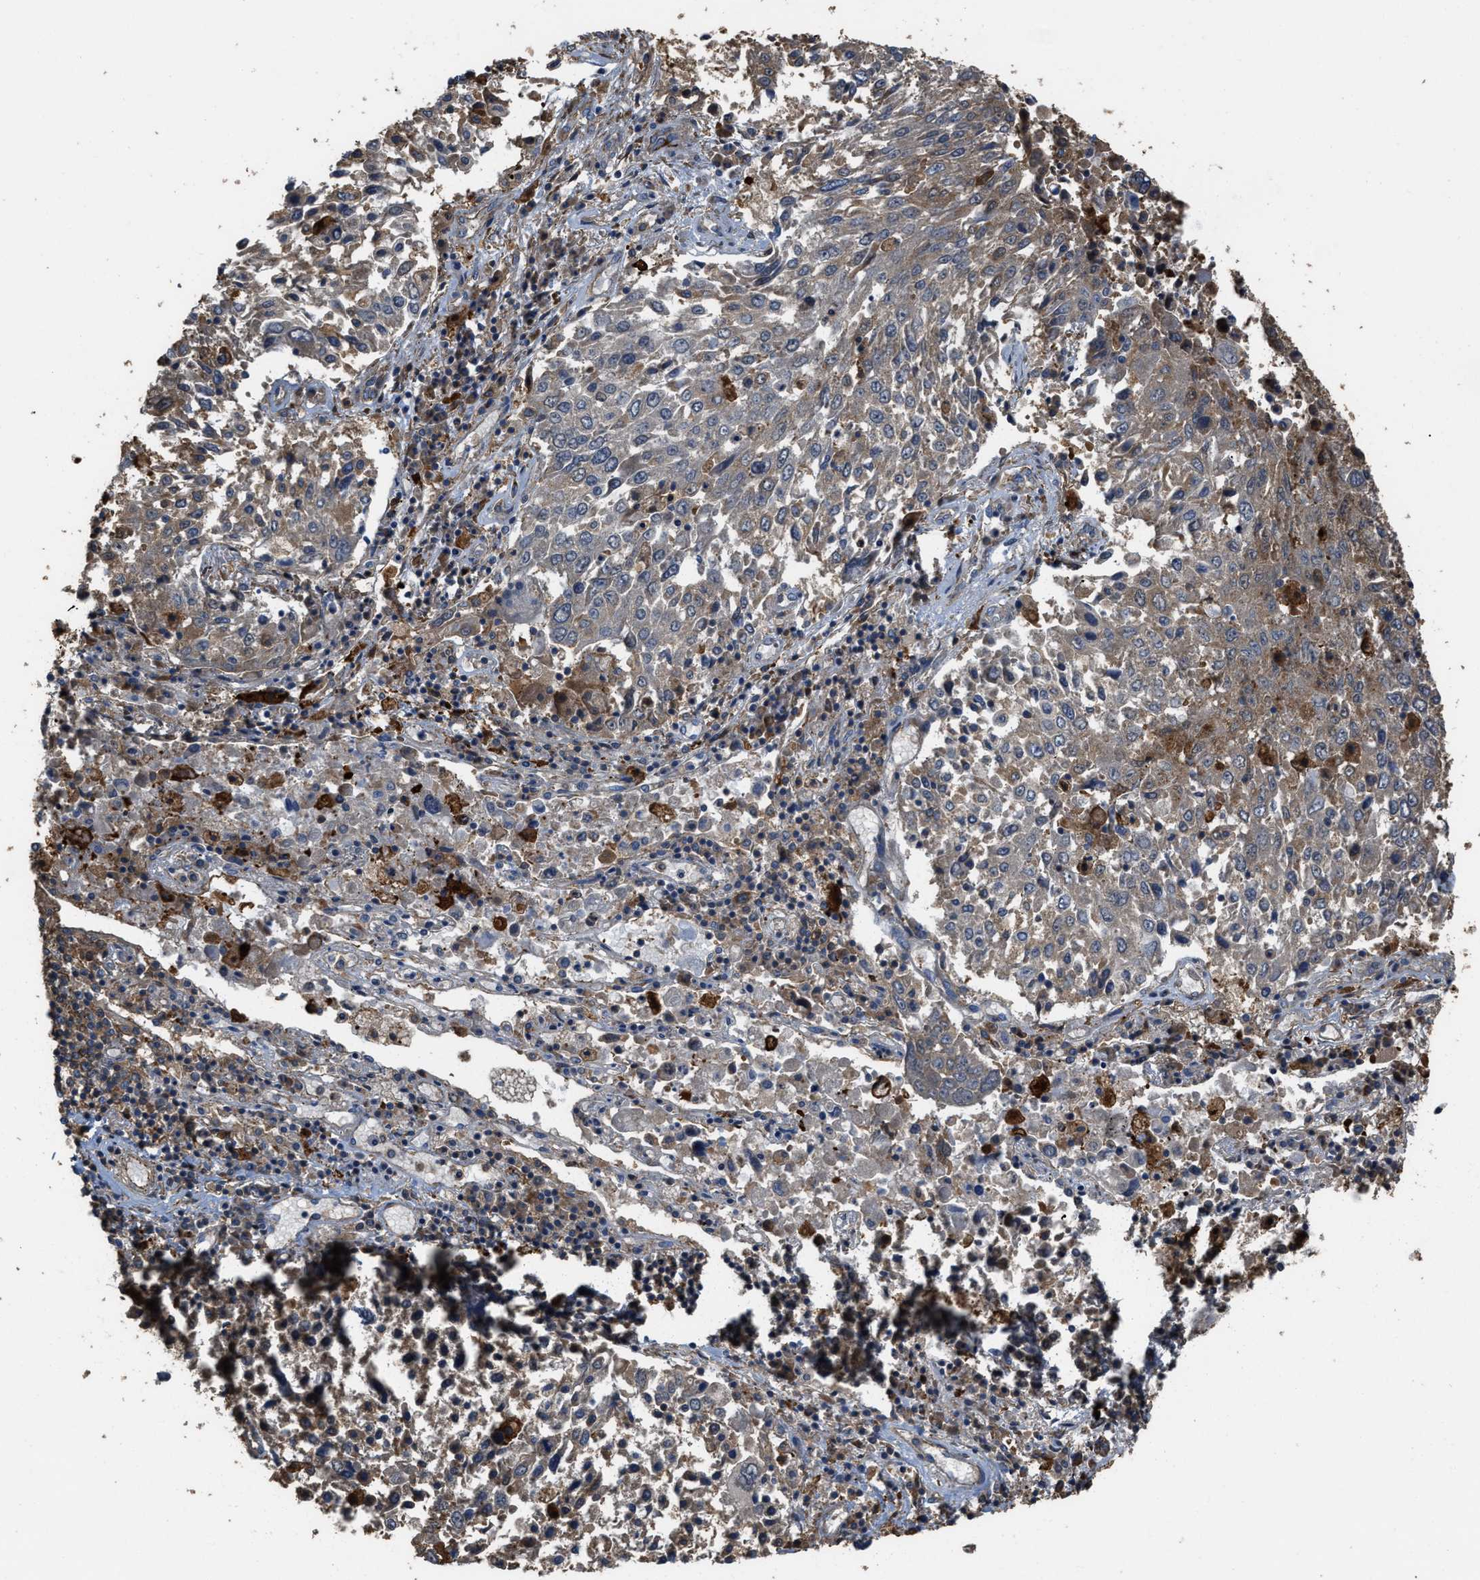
{"staining": {"intensity": "weak", "quantity": "25%-75%", "location": "cytoplasmic/membranous"}, "tissue": "lung cancer", "cell_type": "Tumor cells", "image_type": "cancer", "snomed": [{"axis": "morphology", "description": "Squamous cell carcinoma, NOS"}, {"axis": "topography", "description": "Lung"}], "caption": "Immunohistochemistry (IHC) (DAB) staining of lung squamous cell carcinoma displays weak cytoplasmic/membranous protein expression in approximately 25%-75% of tumor cells.", "gene": "ATIC", "patient": {"sex": "male", "age": 65}}